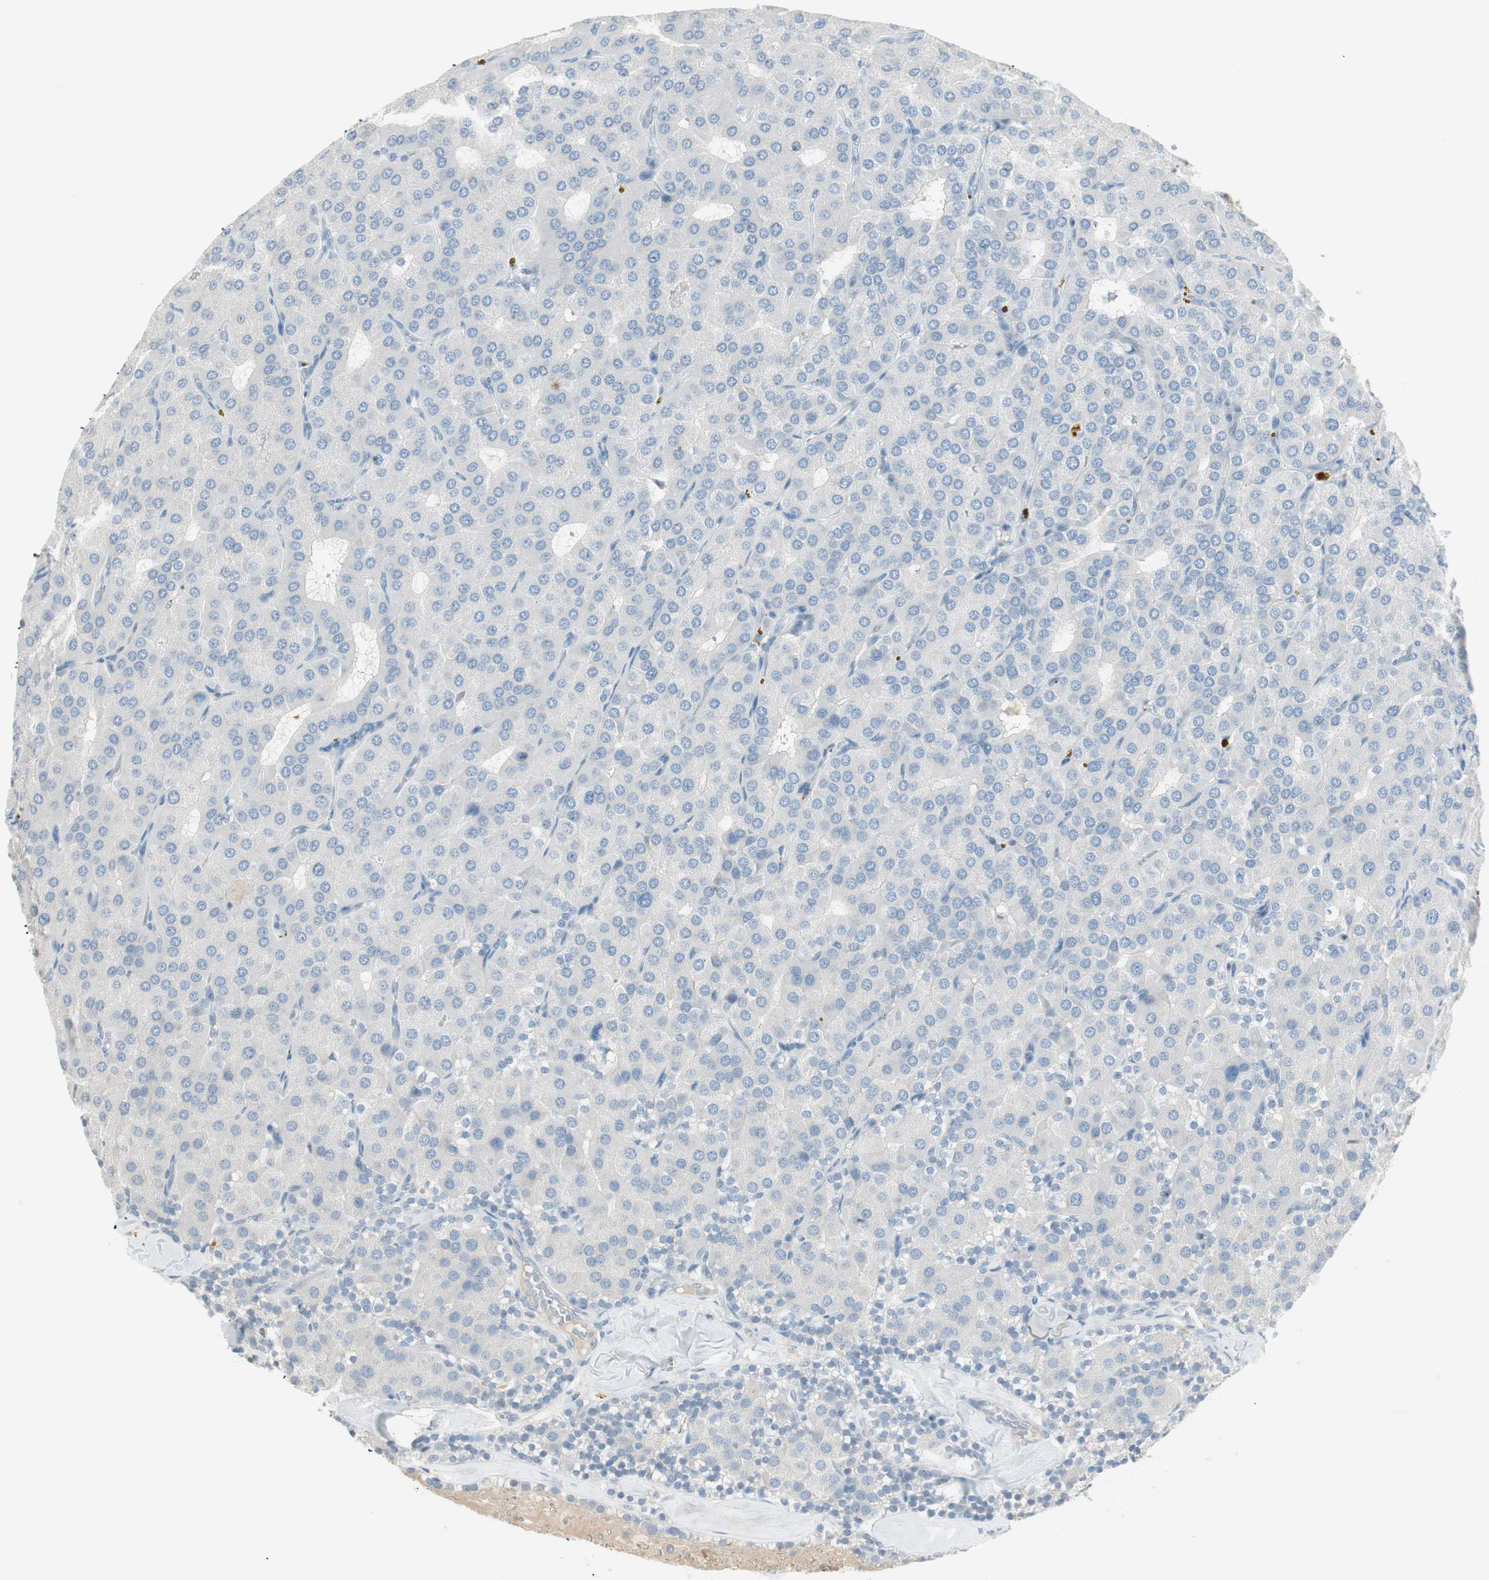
{"staining": {"intensity": "negative", "quantity": "none", "location": "none"}, "tissue": "parathyroid gland", "cell_type": "Glandular cells", "image_type": "normal", "snomed": [{"axis": "morphology", "description": "Normal tissue, NOS"}, {"axis": "morphology", "description": "Adenoma, NOS"}, {"axis": "topography", "description": "Parathyroid gland"}], "caption": "Glandular cells are negative for protein expression in benign human parathyroid gland. The staining is performed using DAB (3,3'-diaminobenzidine) brown chromogen with nuclei counter-stained in using hematoxylin.", "gene": "ITLN2", "patient": {"sex": "female", "age": 86}}